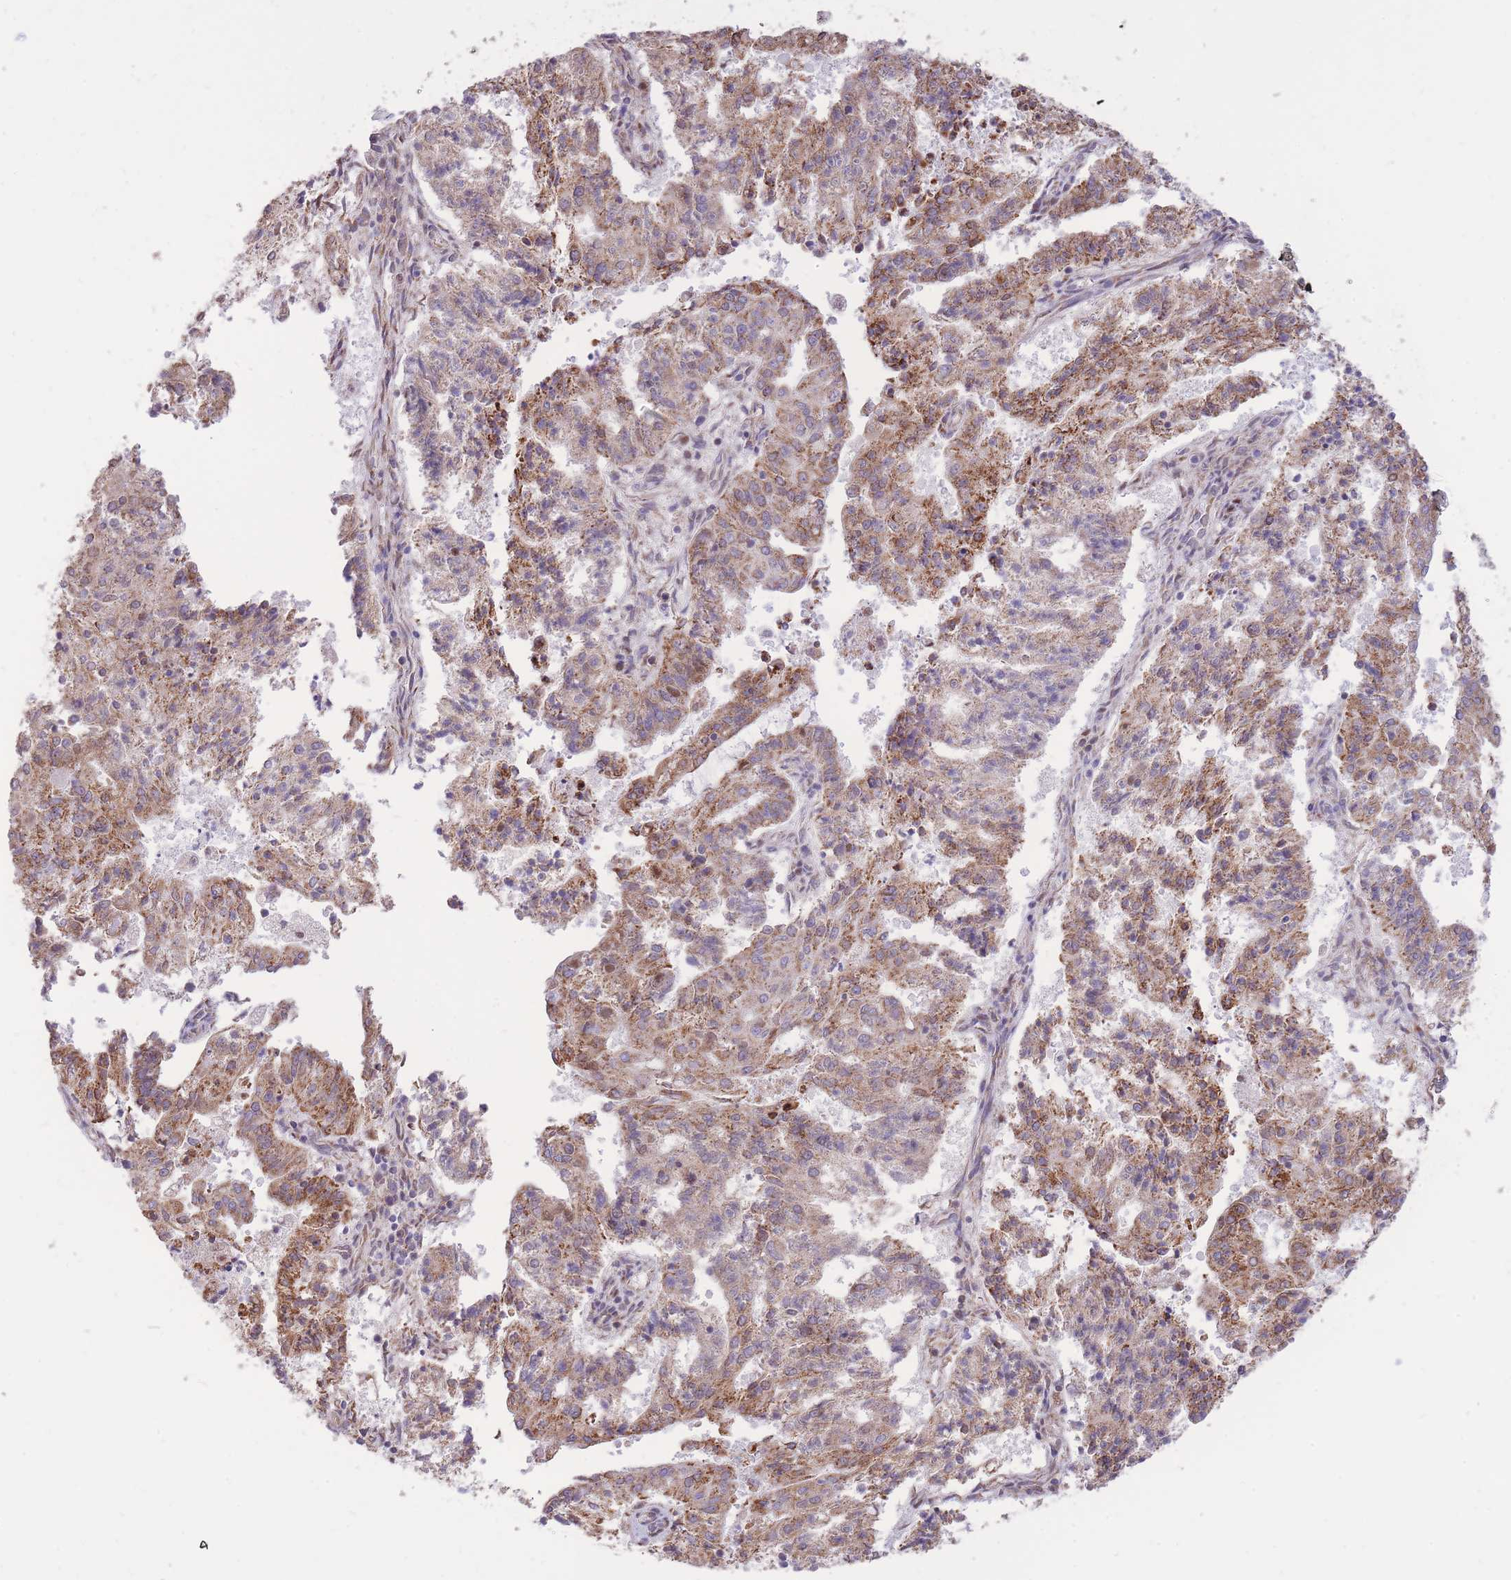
{"staining": {"intensity": "moderate", "quantity": "25%-75%", "location": "cytoplasmic/membranous"}, "tissue": "endometrial cancer", "cell_type": "Tumor cells", "image_type": "cancer", "snomed": [{"axis": "morphology", "description": "Adenocarcinoma, NOS"}, {"axis": "topography", "description": "Endometrium"}], "caption": "Endometrial cancer (adenocarcinoma) was stained to show a protein in brown. There is medium levels of moderate cytoplasmic/membranous staining in about 25%-75% of tumor cells.", "gene": "TOPAZ1", "patient": {"sex": "female", "age": 82}}